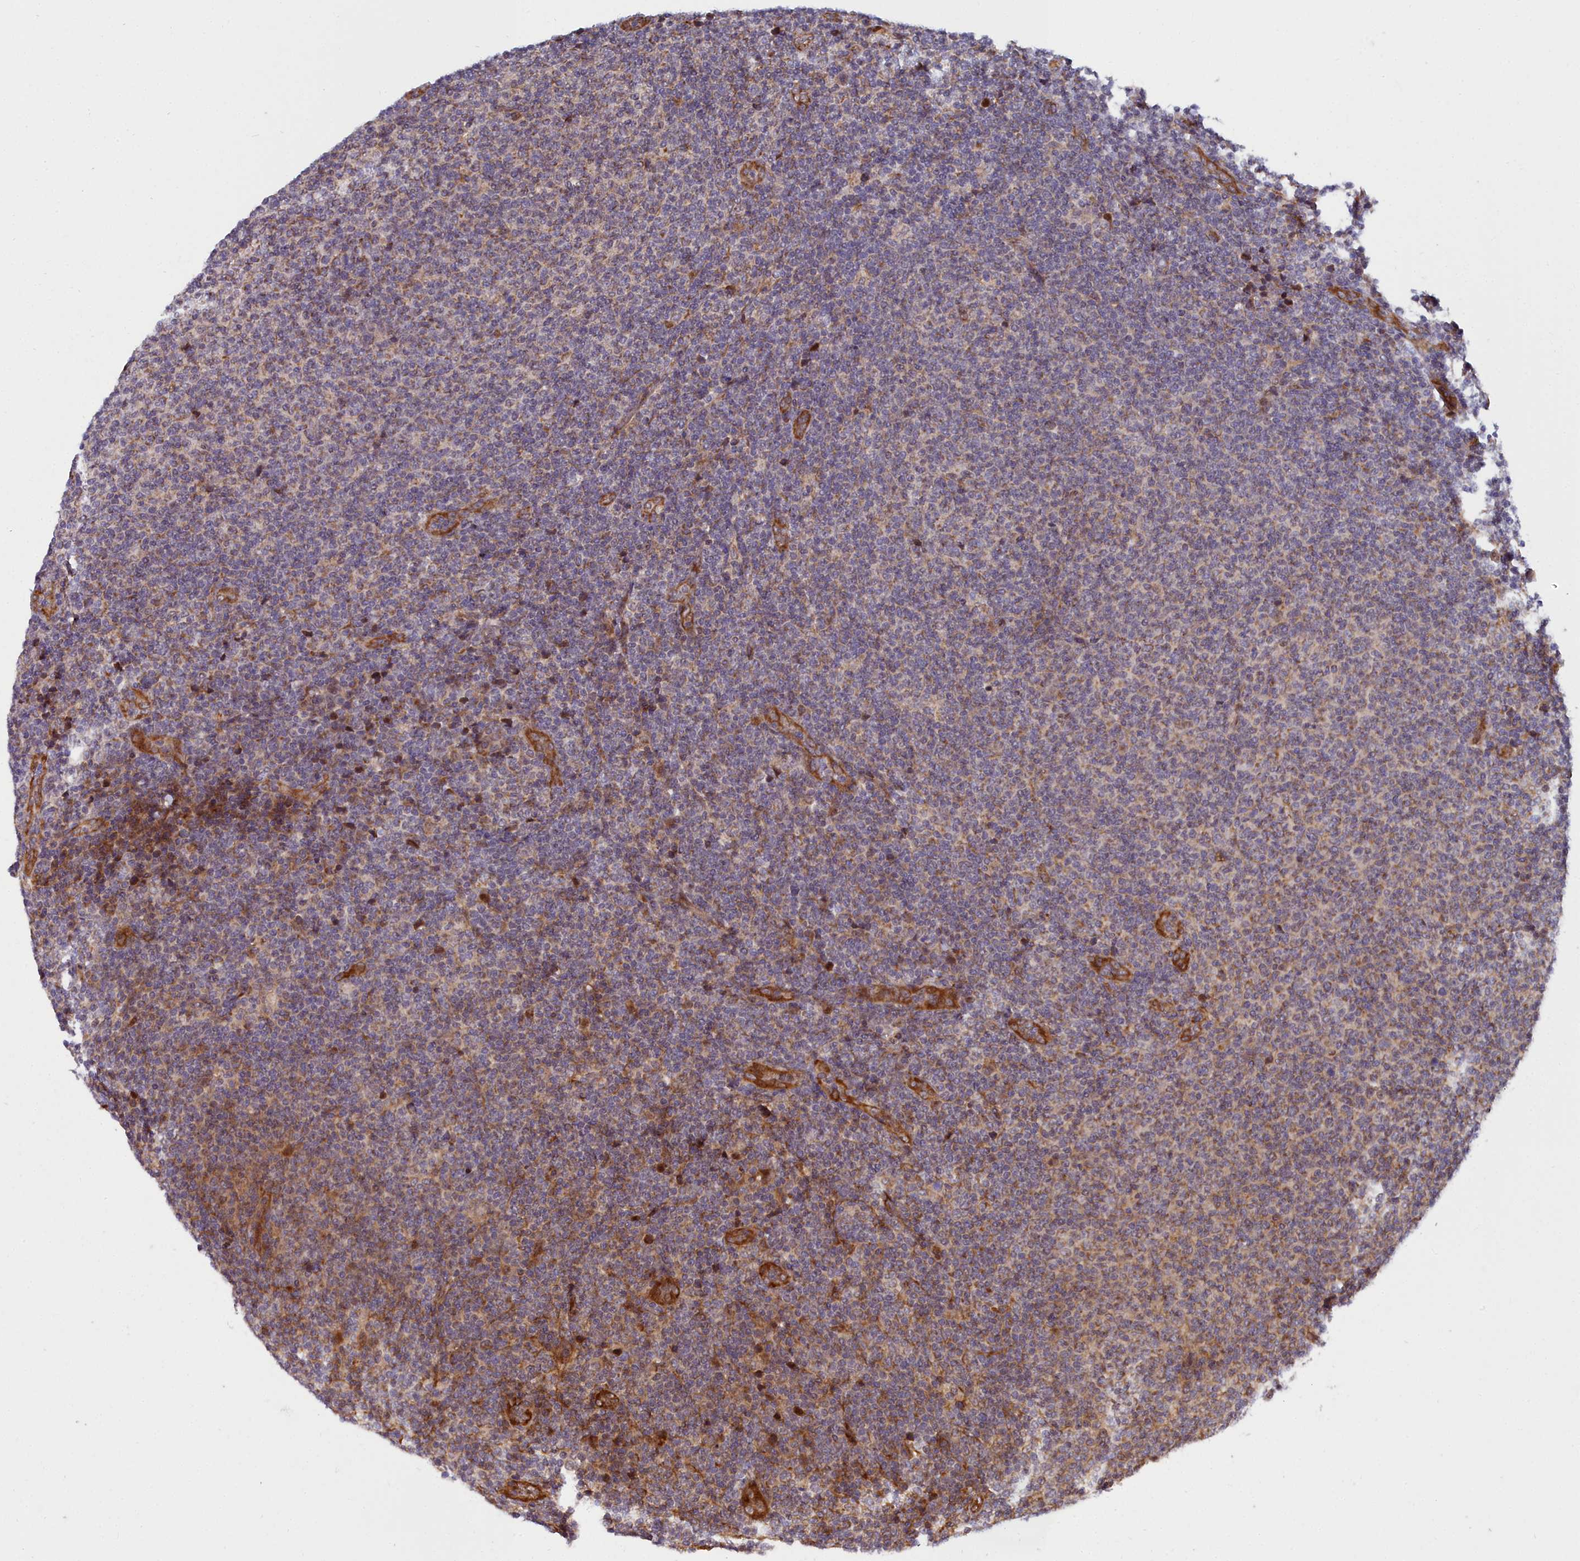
{"staining": {"intensity": "moderate", "quantity": "<25%", "location": "cytoplasmic/membranous"}, "tissue": "lymphoma", "cell_type": "Tumor cells", "image_type": "cancer", "snomed": [{"axis": "morphology", "description": "Malignant lymphoma, non-Hodgkin's type, Low grade"}, {"axis": "topography", "description": "Lymph node"}], "caption": "The immunohistochemical stain highlights moderate cytoplasmic/membranous expression in tumor cells of low-grade malignant lymphoma, non-Hodgkin's type tissue.", "gene": "MRPS11", "patient": {"sex": "male", "age": 66}}